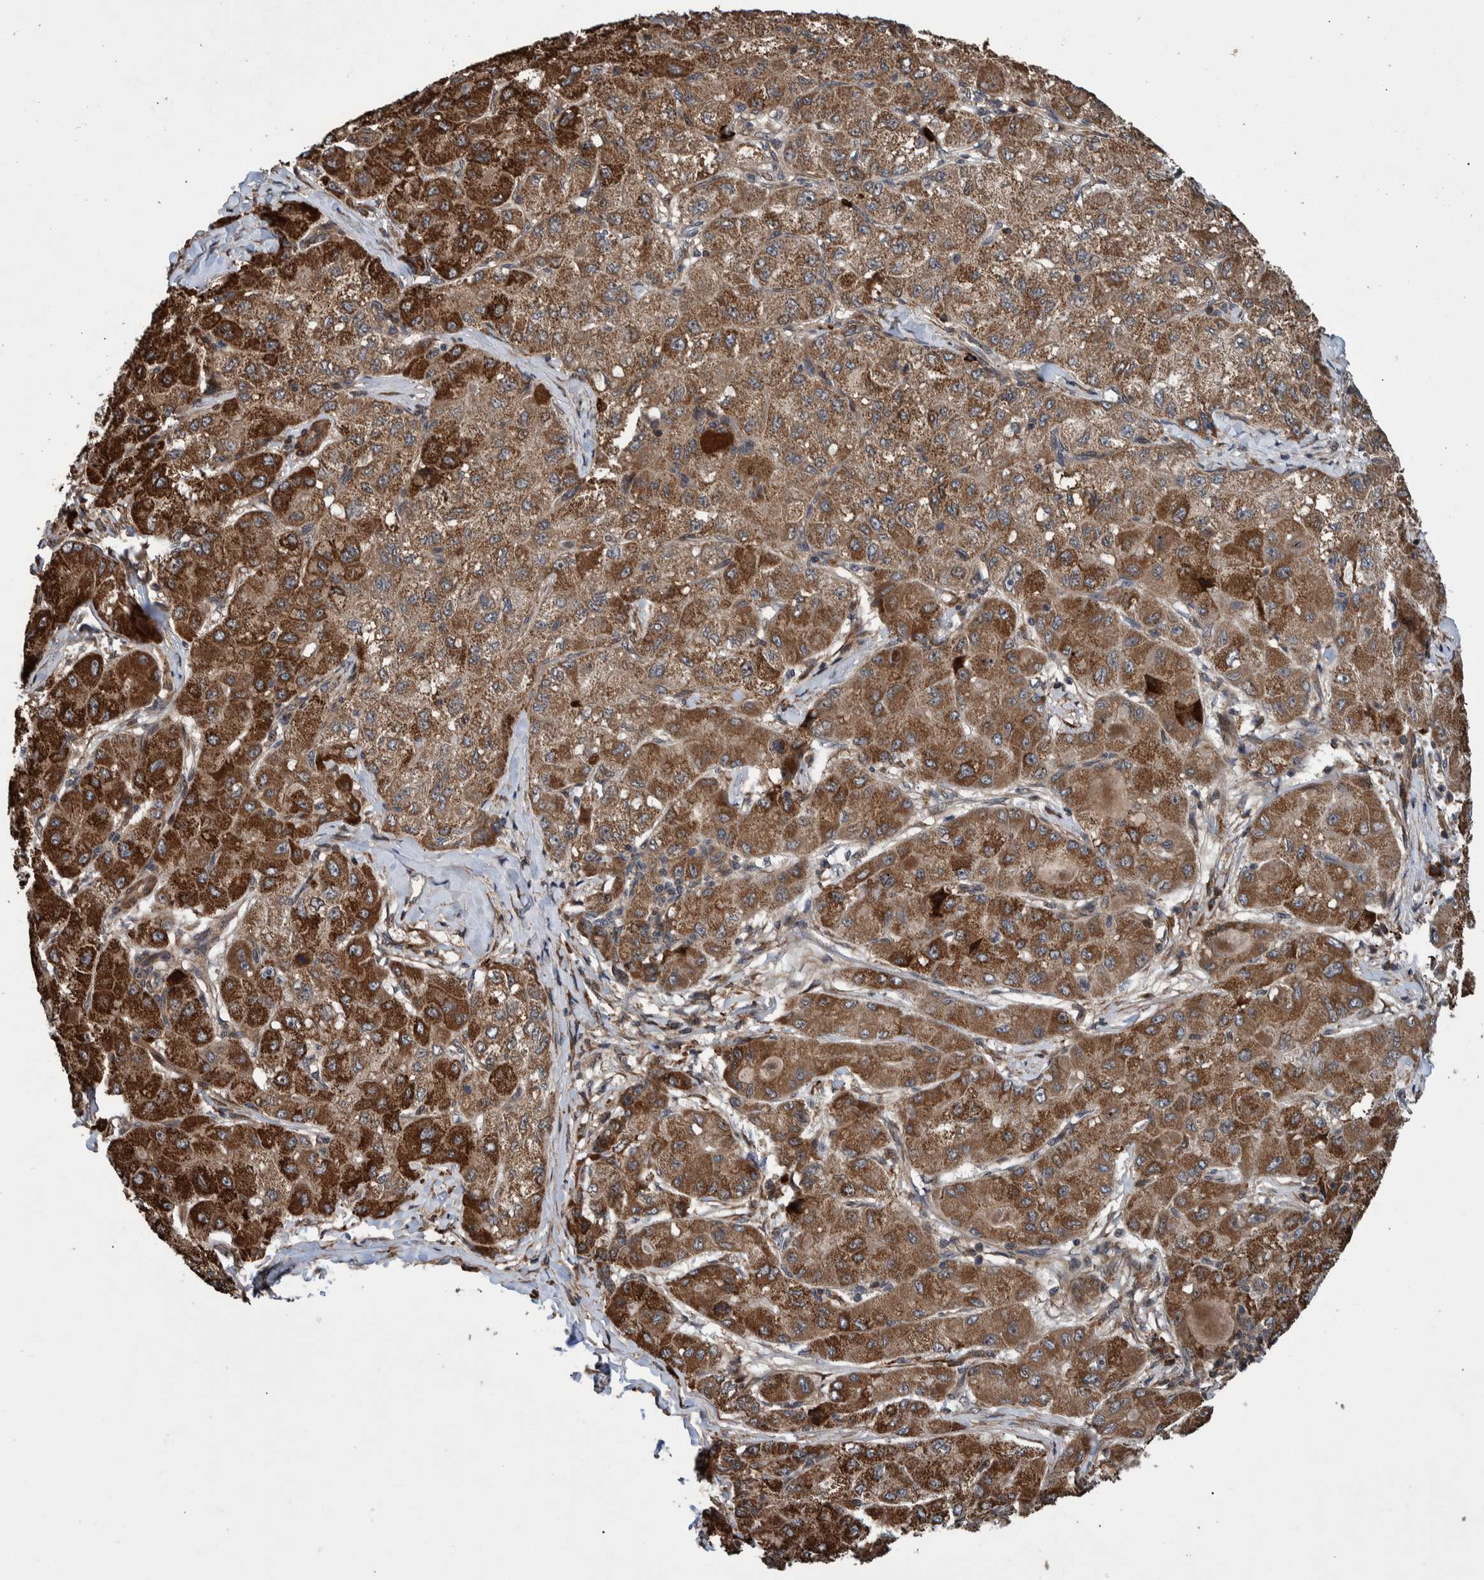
{"staining": {"intensity": "strong", "quantity": ">75%", "location": "cytoplasmic/membranous,nuclear"}, "tissue": "liver cancer", "cell_type": "Tumor cells", "image_type": "cancer", "snomed": [{"axis": "morphology", "description": "Carcinoma, Hepatocellular, NOS"}, {"axis": "topography", "description": "Liver"}], "caption": "A micrograph of human liver hepatocellular carcinoma stained for a protein exhibits strong cytoplasmic/membranous and nuclear brown staining in tumor cells.", "gene": "B3GNTL1", "patient": {"sex": "male", "age": 80}}